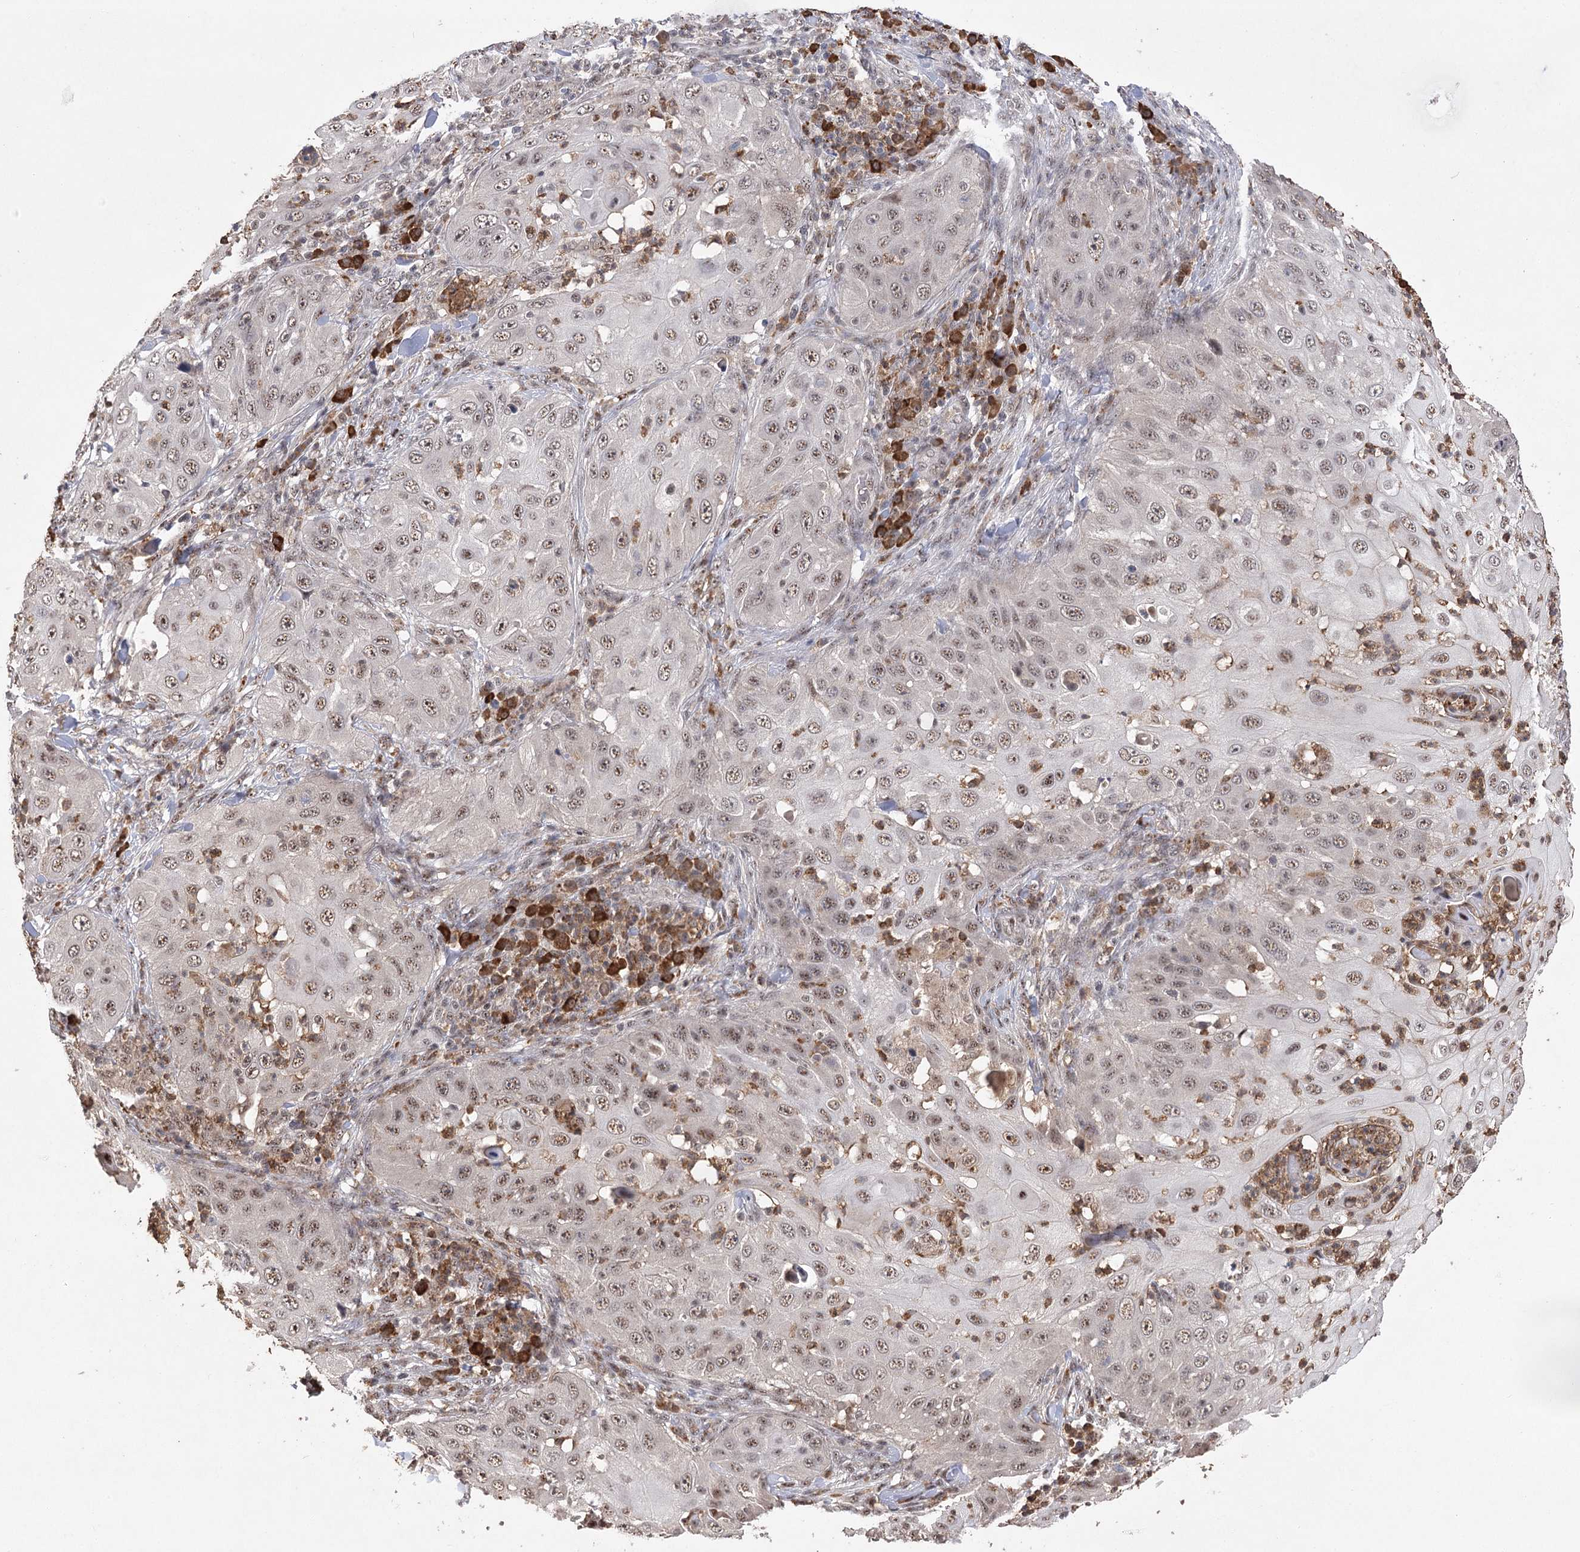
{"staining": {"intensity": "weak", "quantity": ">75%", "location": "nuclear"}, "tissue": "skin cancer", "cell_type": "Tumor cells", "image_type": "cancer", "snomed": [{"axis": "morphology", "description": "Squamous cell carcinoma, NOS"}, {"axis": "topography", "description": "Skin"}], "caption": "Brown immunohistochemical staining in skin squamous cell carcinoma exhibits weak nuclear expression in about >75% of tumor cells.", "gene": "PYROXD1", "patient": {"sex": "female", "age": 44}}